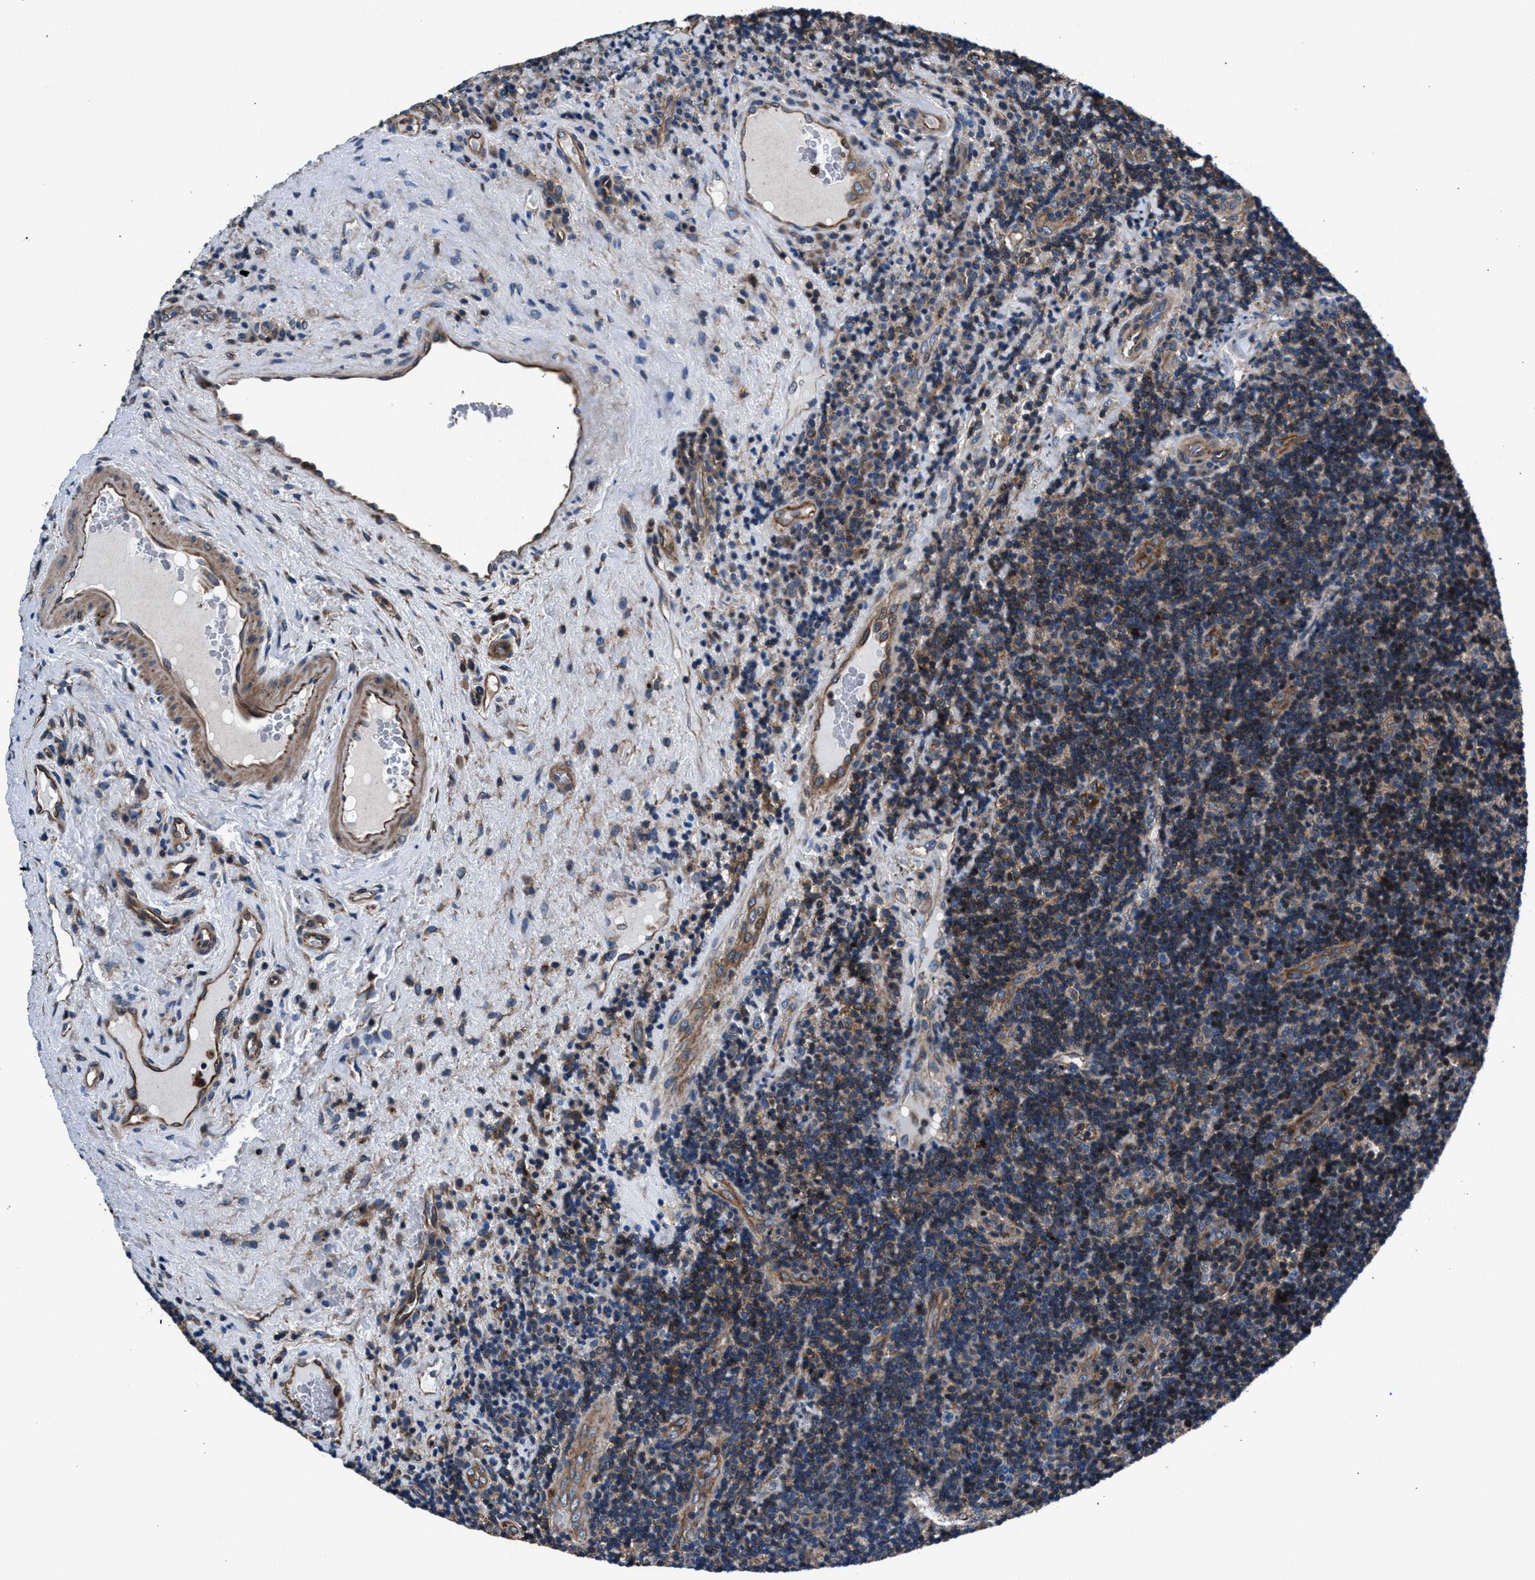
{"staining": {"intensity": "moderate", "quantity": ">75%", "location": "cytoplasmic/membranous"}, "tissue": "lymphoma", "cell_type": "Tumor cells", "image_type": "cancer", "snomed": [{"axis": "morphology", "description": "Malignant lymphoma, non-Hodgkin's type, High grade"}, {"axis": "topography", "description": "Tonsil"}], "caption": "IHC (DAB) staining of lymphoma displays moderate cytoplasmic/membranous protein staining in approximately >75% of tumor cells. IHC stains the protein in brown and the nuclei are stained blue.", "gene": "MFSD11", "patient": {"sex": "female", "age": 36}}